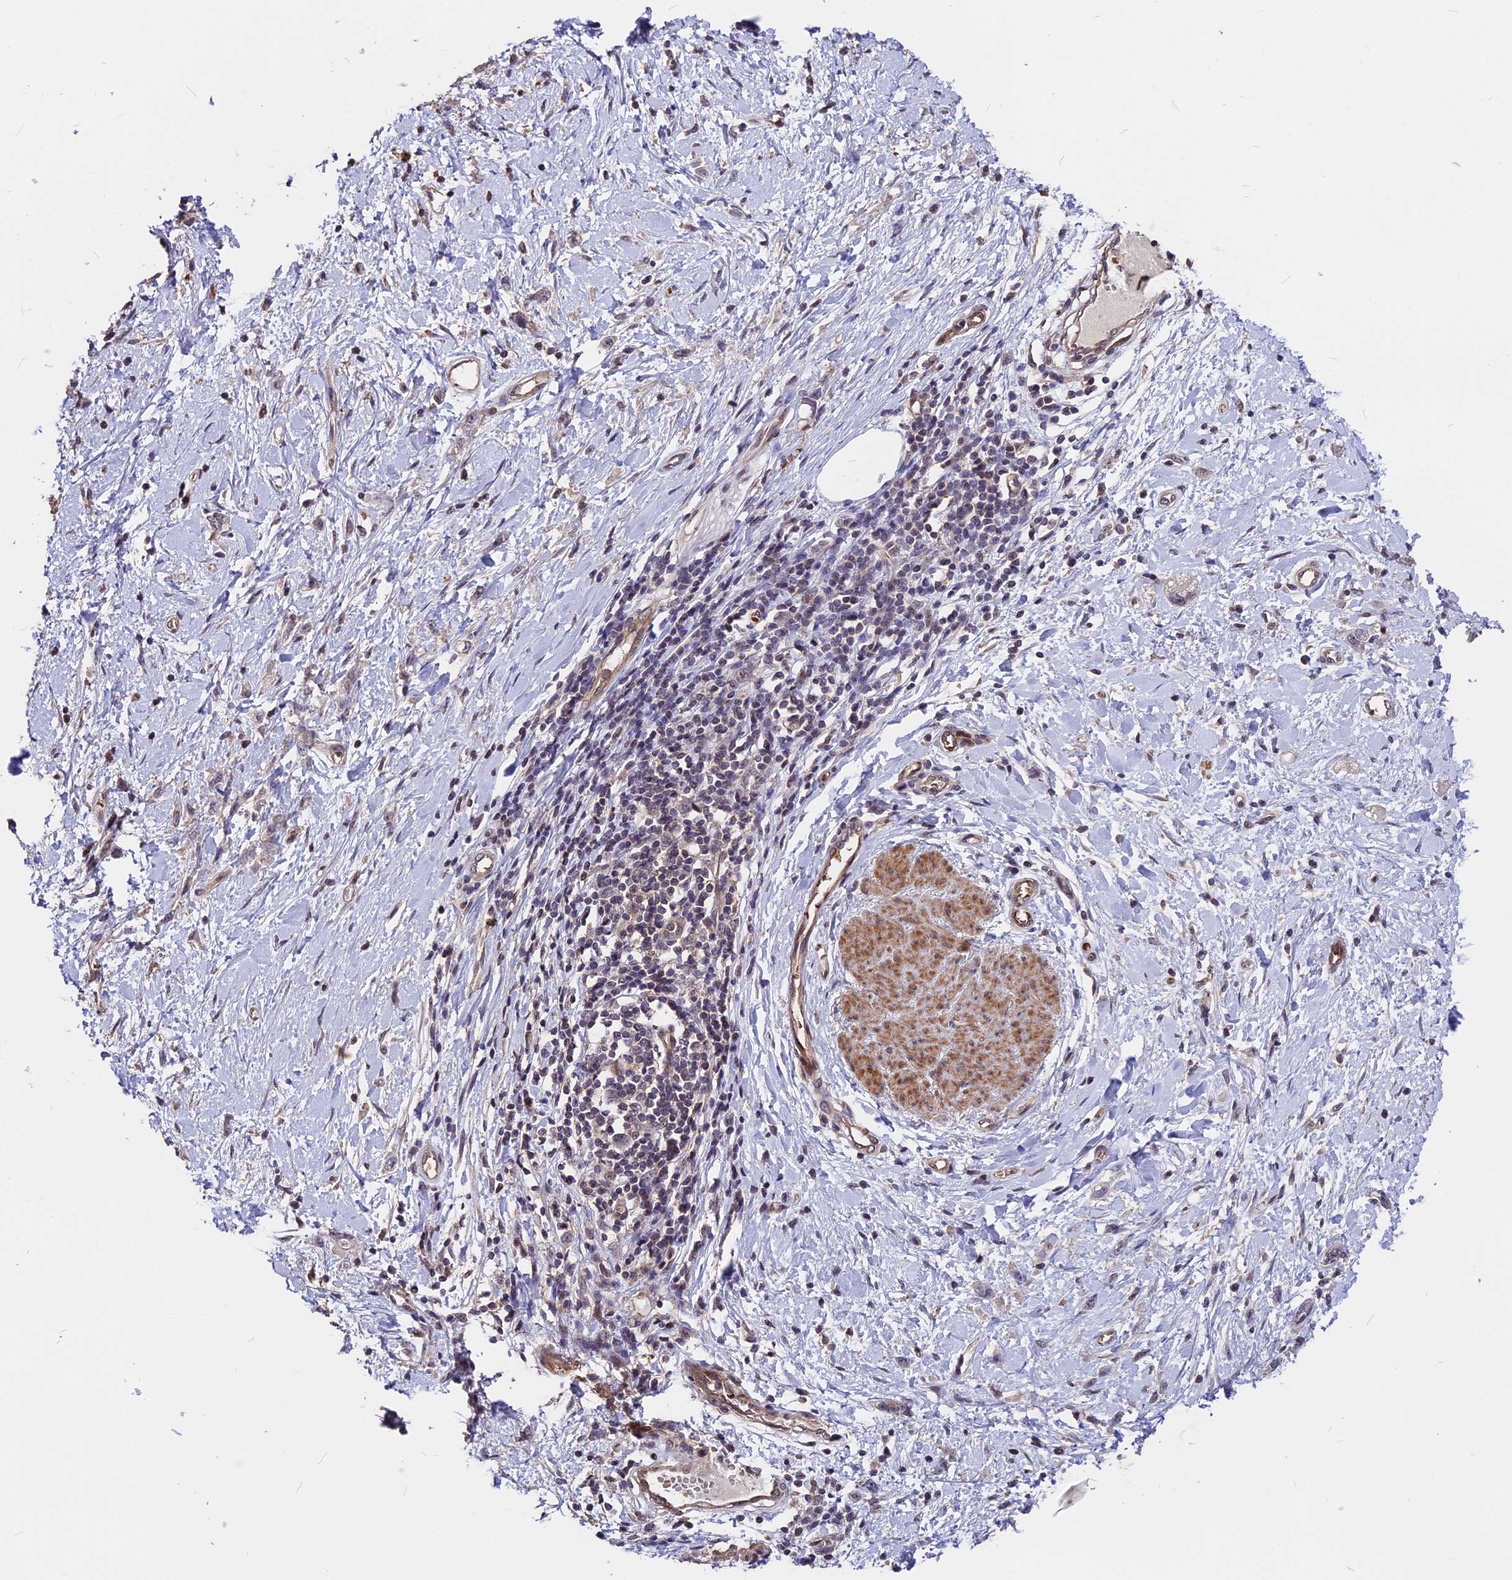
{"staining": {"intensity": "negative", "quantity": "none", "location": "none"}, "tissue": "stomach cancer", "cell_type": "Tumor cells", "image_type": "cancer", "snomed": [{"axis": "morphology", "description": "Adenocarcinoma, NOS"}, {"axis": "topography", "description": "Stomach"}], "caption": "Stomach cancer was stained to show a protein in brown. There is no significant expression in tumor cells.", "gene": "ZC3H10", "patient": {"sex": "female", "age": 76}}